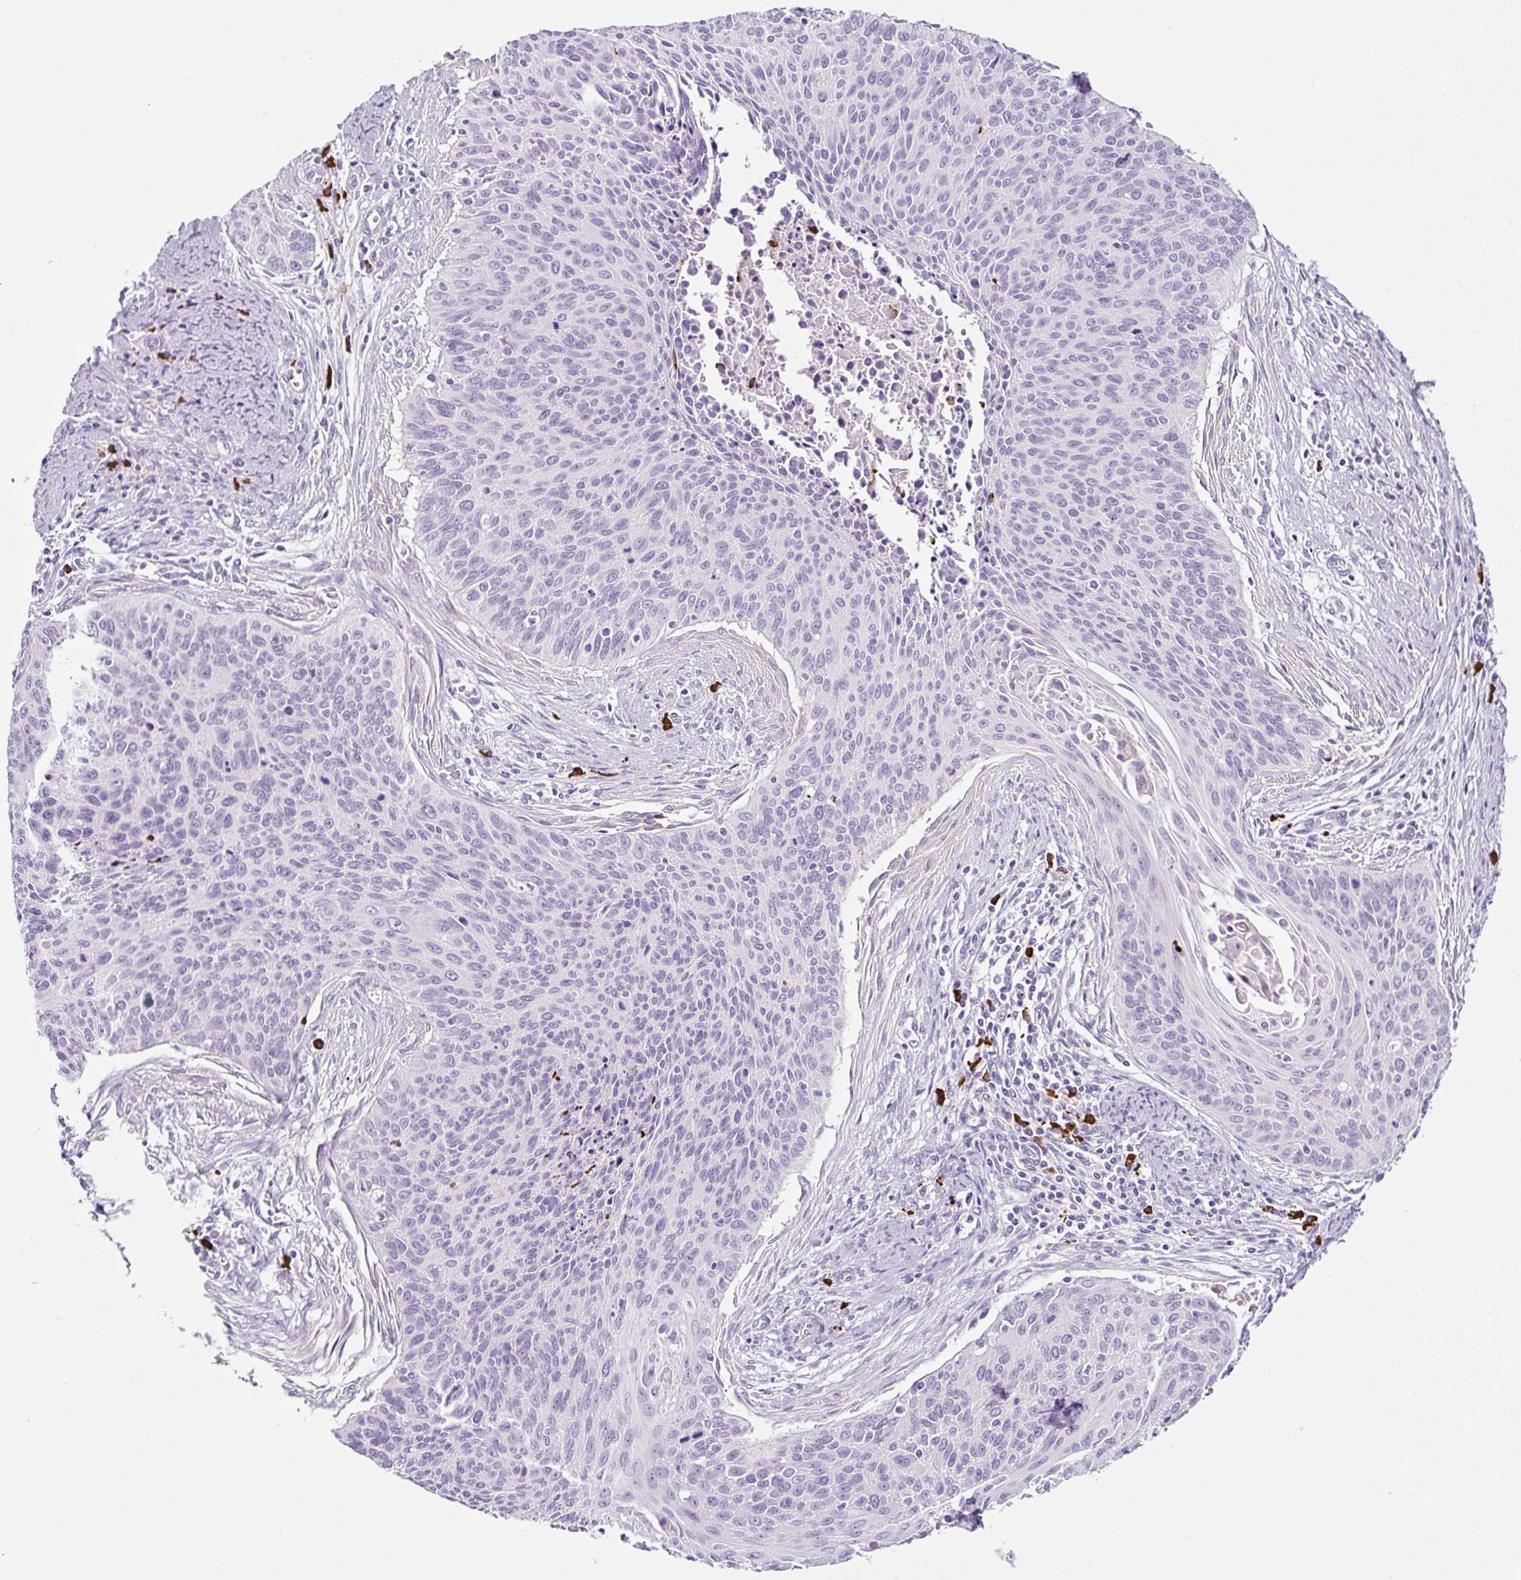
{"staining": {"intensity": "negative", "quantity": "none", "location": "none"}, "tissue": "cervical cancer", "cell_type": "Tumor cells", "image_type": "cancer", "snomed": [{"axis": "morphology", "description": "Squamous cell carcinoma, NOS"}, {"axis": "topography", "description": "Cervix"}], "caption": "The immunohistochemistry (IHC) photomicrograph has no significant expression in tumor cells of cervical cancer tissue. The staining is performed using DAB brown chromogen with nuclei counter-stained in using hematoxylin.", "gene": "RNF212B", "patient": {"sex": "female", "age": 55}}